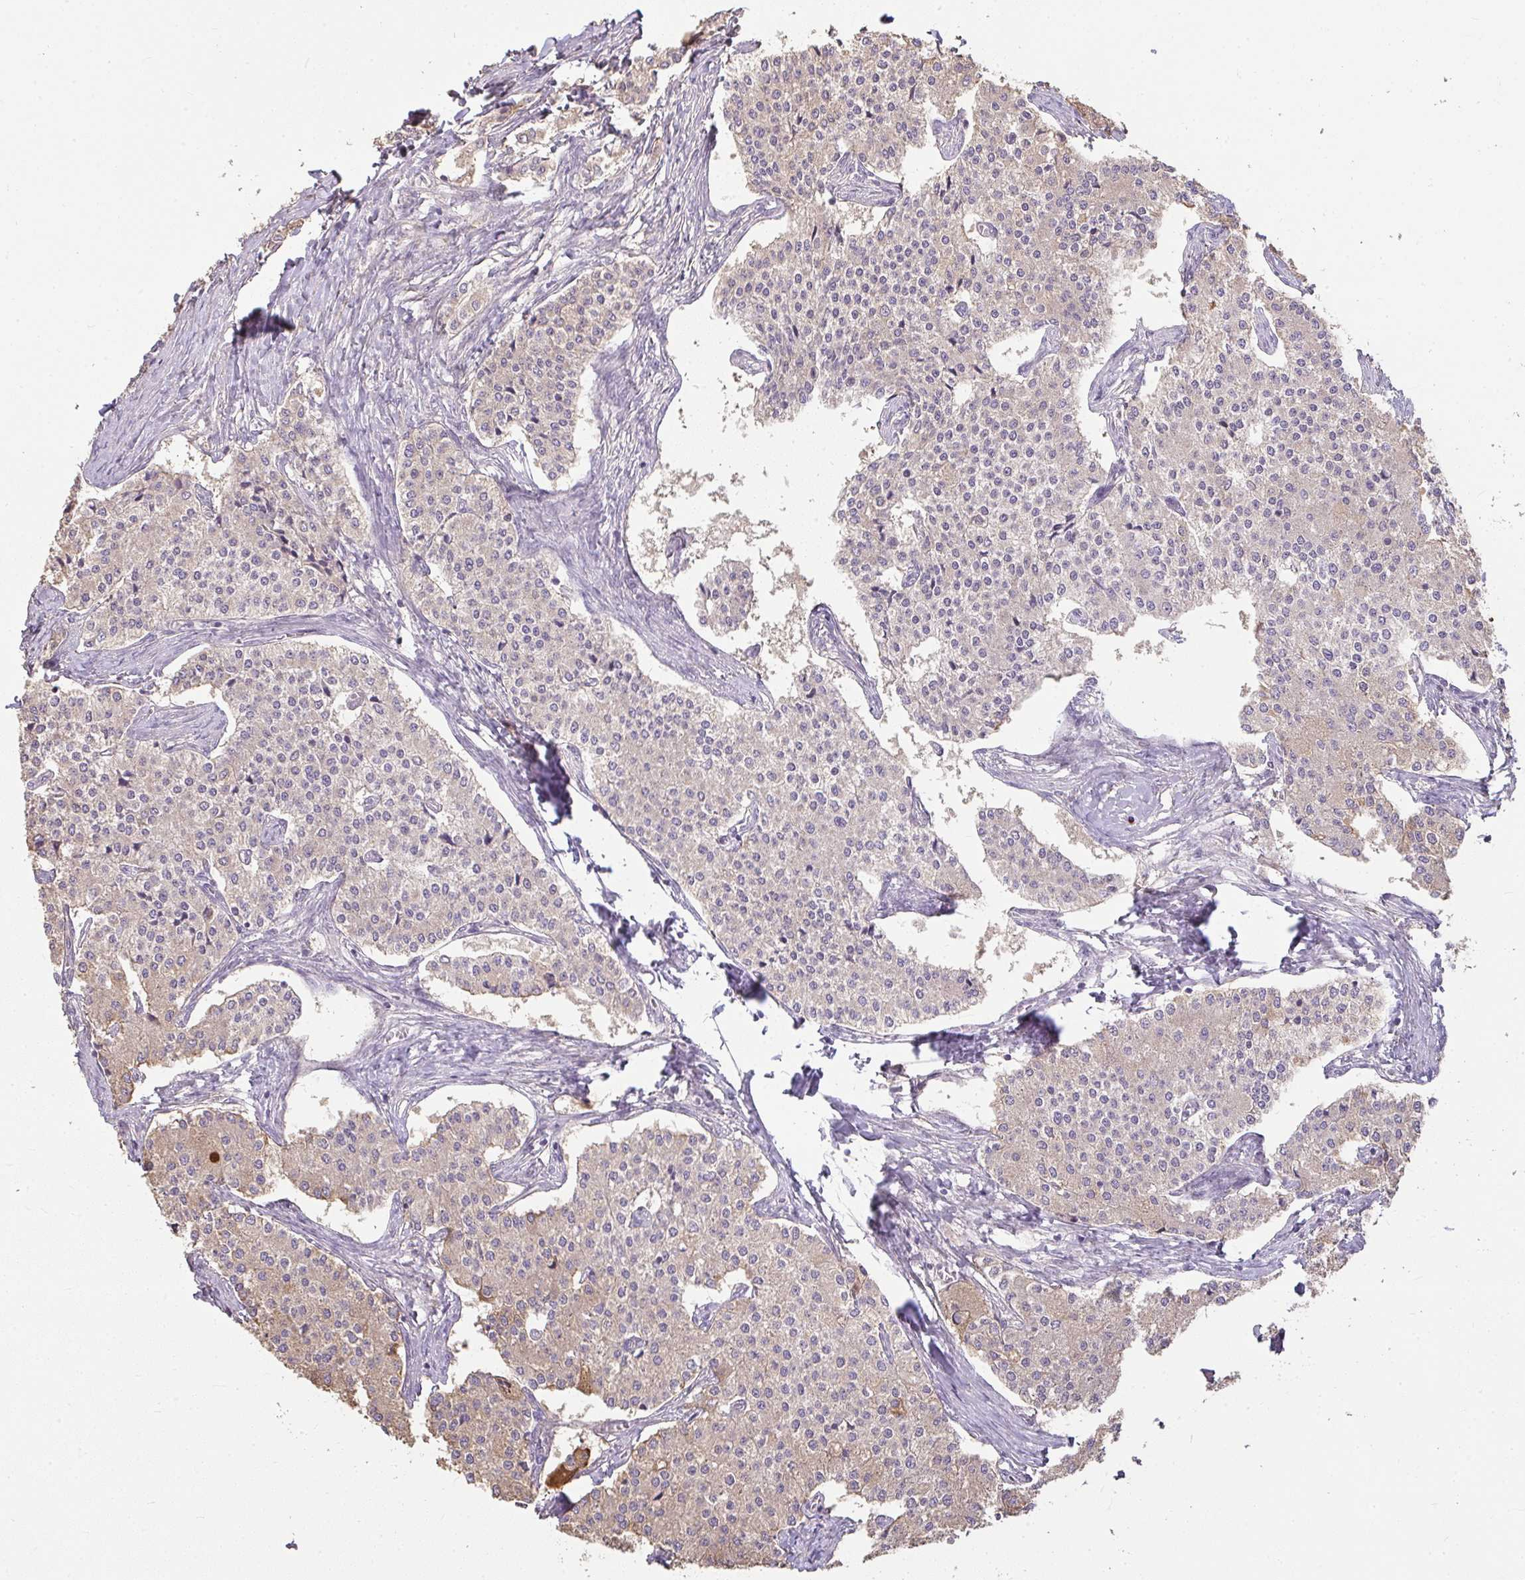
{"staining": {"intensity": "weak", "quantity": "25%-75%", "location": "cytoplasmic/membranous"}, "tissue": "carcinoid", "cell_type": "Tumor cells", "image_type": "cancer", "snomed": [{"axis": "morphology", "description": "Carcinoid, malignant, NOS"}, {"axis": "topography", "description": "Colon"}], "caption": "Carcinoid stained with DAB (3,3'-diaminobenzidine) IHC displays low levels of weak cytoplasmic/membranous expression in about 25%-75% of tumor cells. The staining was performed using DAB to visualize the protein expression in brown, while the nuclei were stained in blue with hematoxylin (Magnification: 20x).", "gene": "BRINP3", "patient": {"sex": "female", "age": 52}}